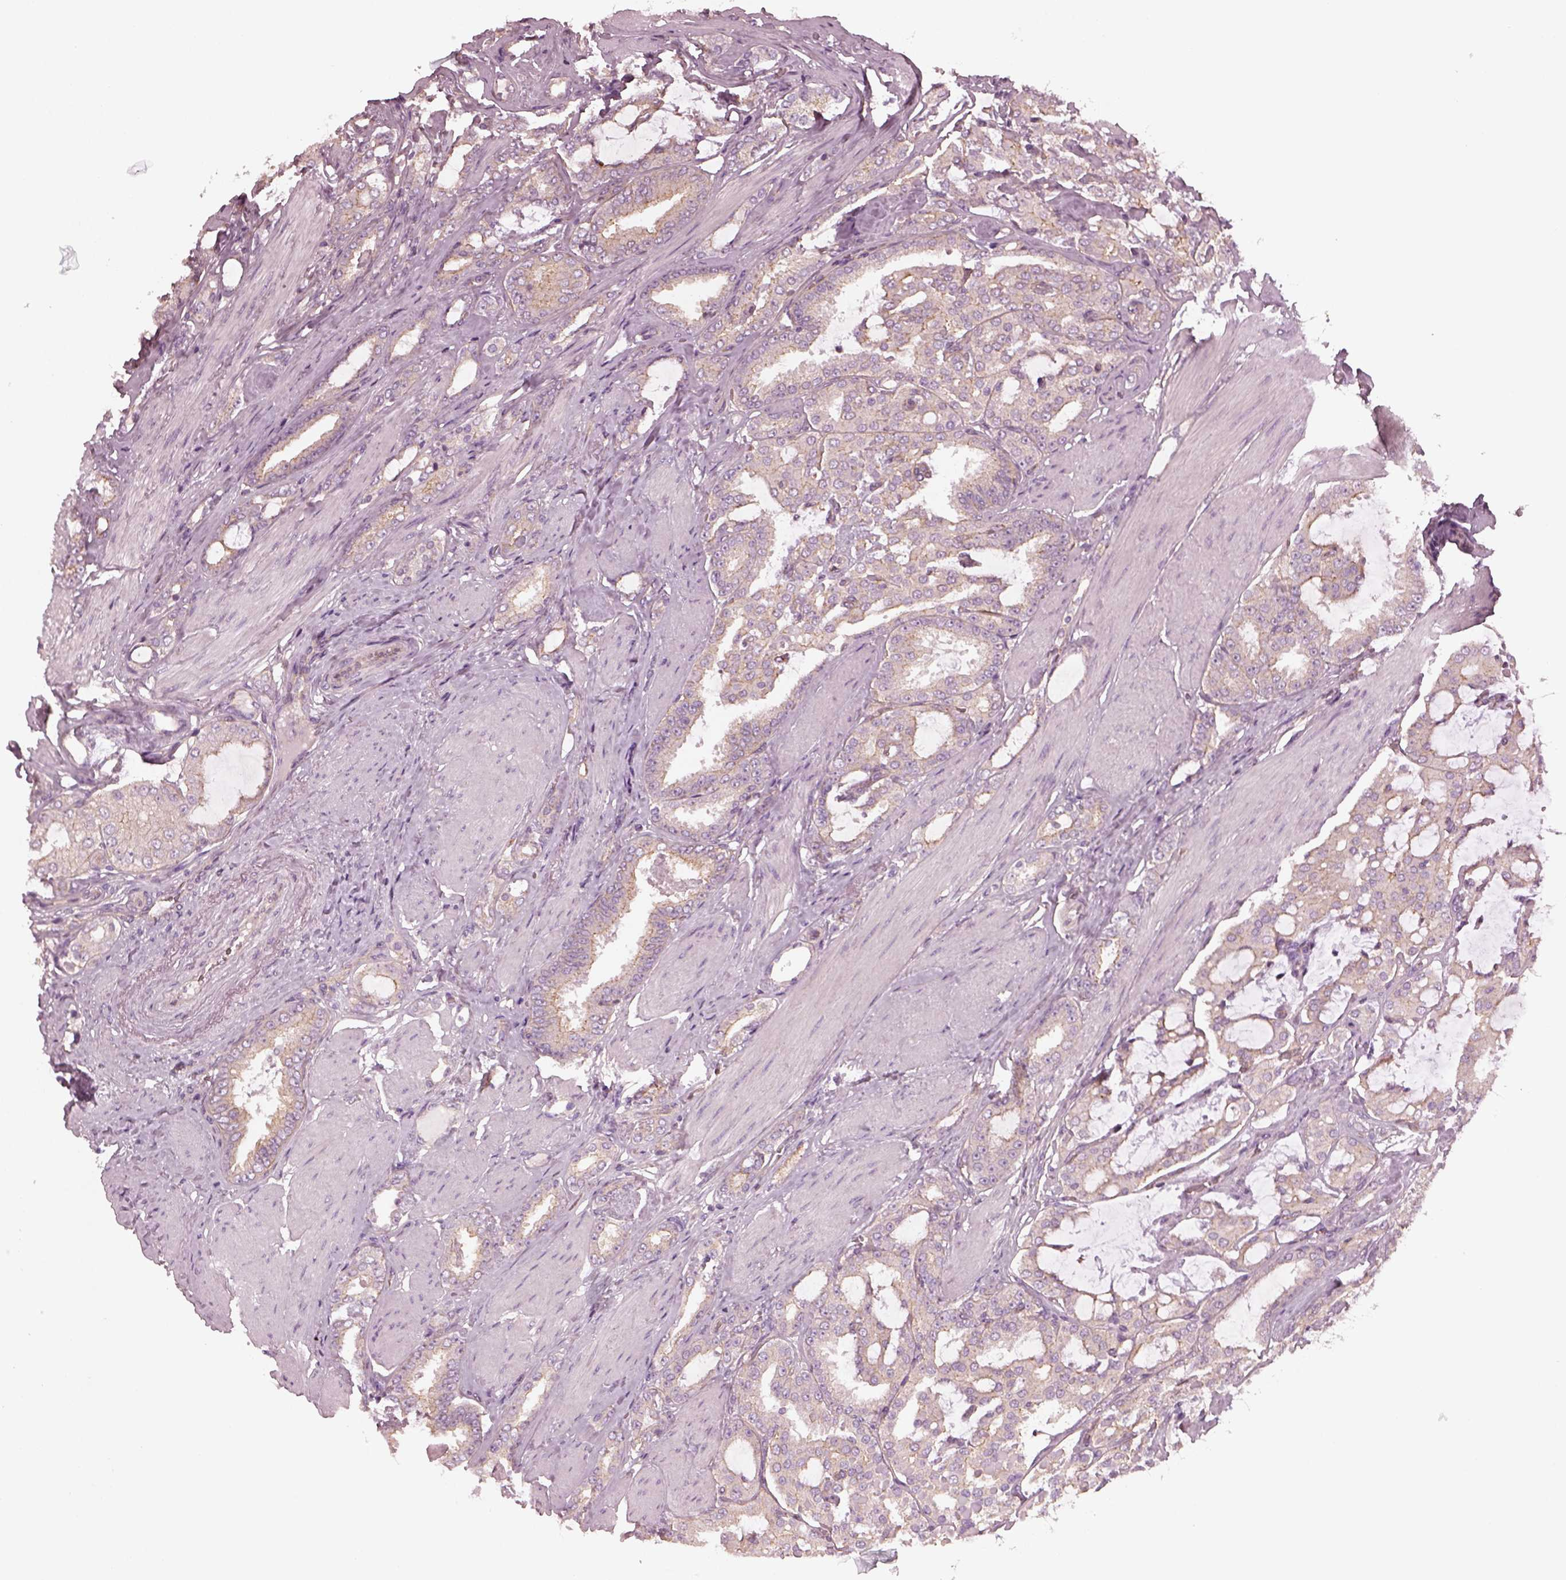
{"staining": {"intensity": "weak", "quantity": ">75%", "location": "cytoplasmic/membranous"}, "tissue": "prostate cancer", "cell_type": "Tumor cells", "image_type": "cancer", "snomed": [{"axis": "morphology", "description": "Adenocarcinoma, High grade"}, {"axis": "topography", "description": "Prostate"}], "caption": "Approximately >75% of tumor cells in human high-grade adenocarcinoma (prostate) reveal weak cytoplasmic/membranous protein staining as visualized by brown immunohistochemical staining.", "gene": "ODAD1", "patient": {"sex": "male", "age": 63}}